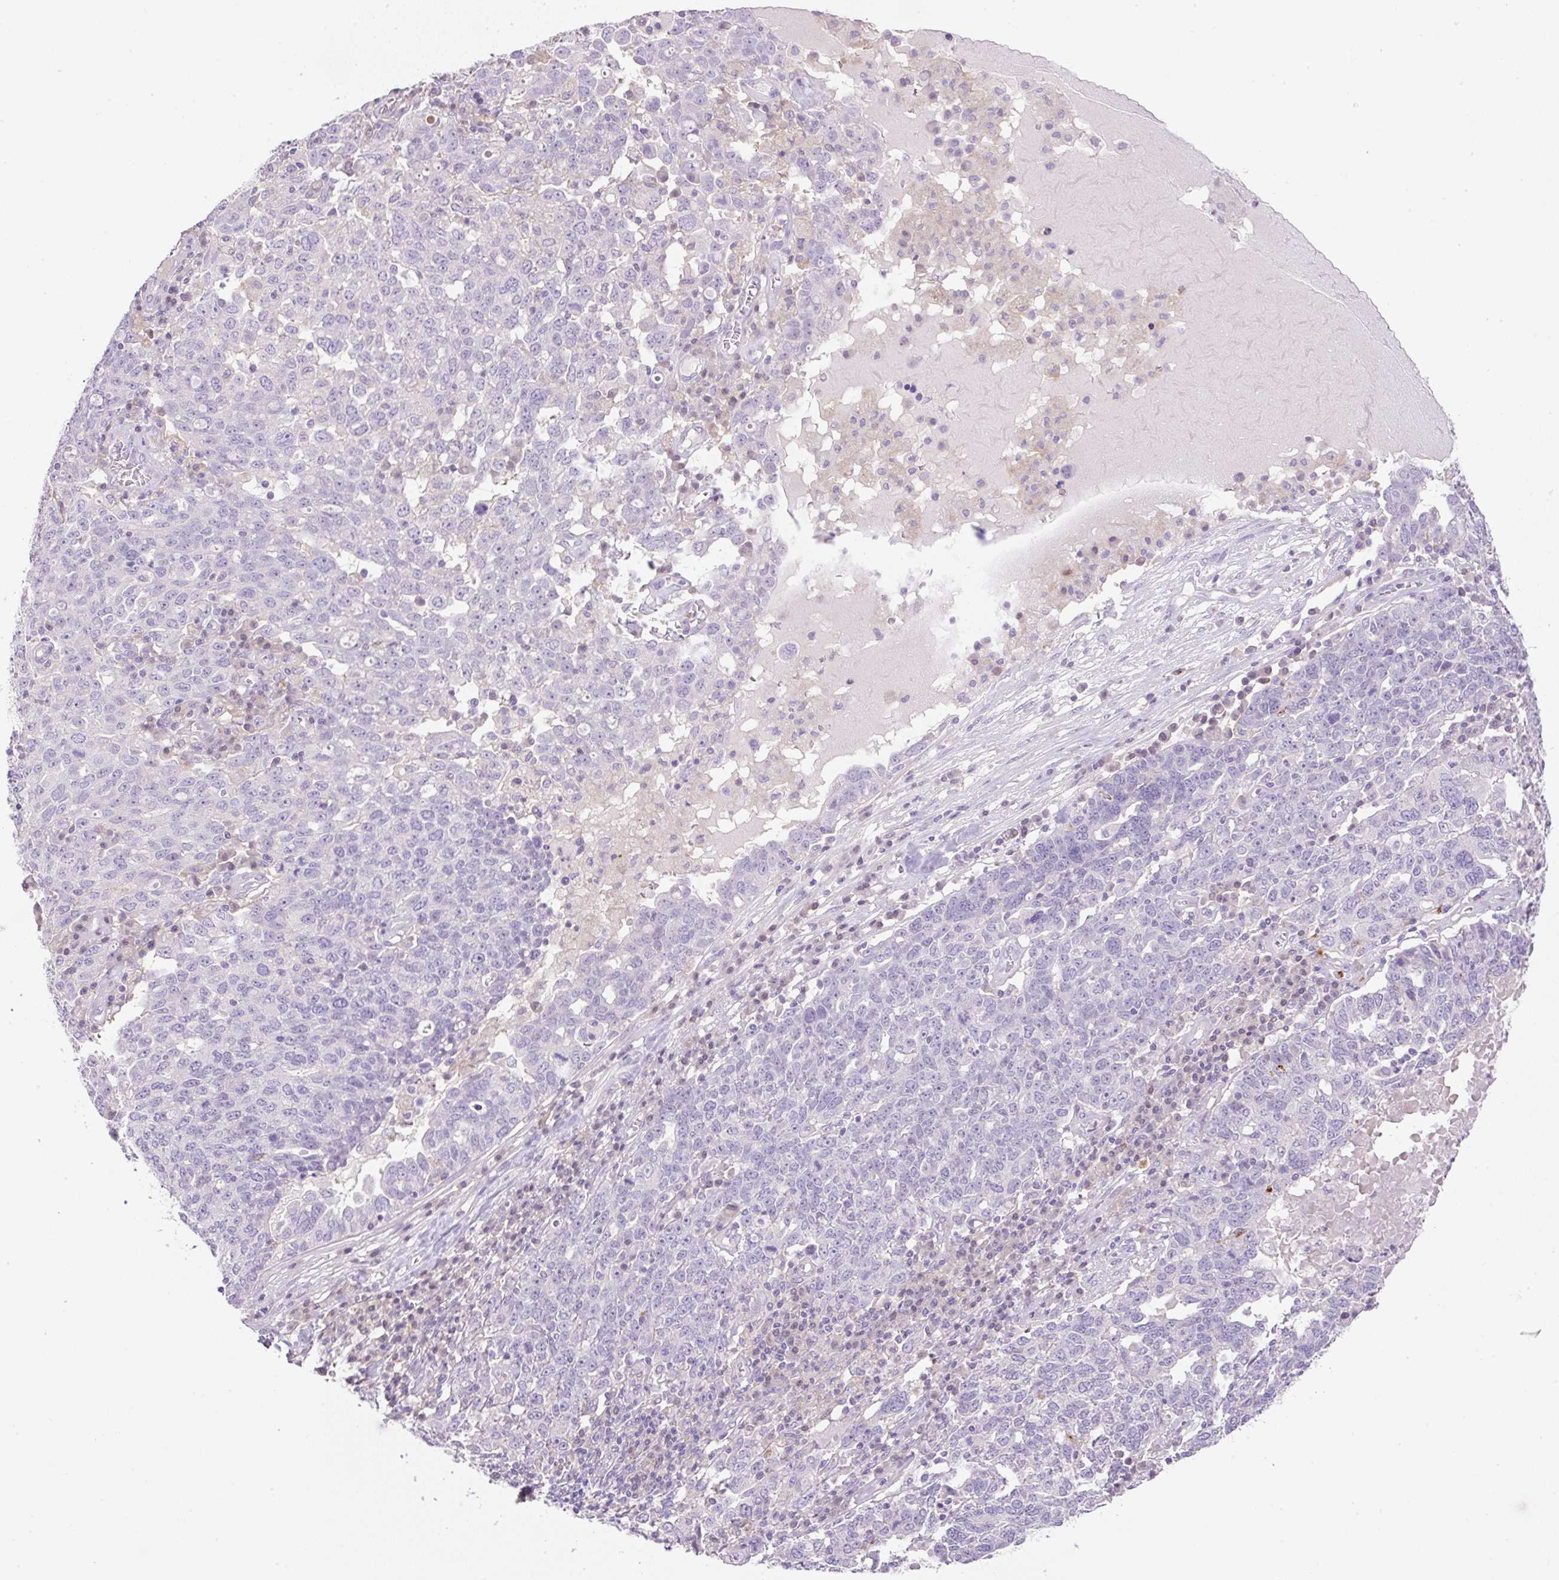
{"staining": {"intensity": "negative", "quantity": "none", "location": "none"}, "tissue": "ovarian cancer", "cell_type": "Tumor cells", "image_type": "cancer", "snomed": [{"axis": "morphology", "description": "Carcinoma, endometroid"}, {"axis": "topography", "description": "Ovary"}], "caption": "Immunohistochemistry image of human endometroid carcinoma (ovarian) stained for a protein (brown), which shows no staining in tumor cells.", "gene": "TDRD15", "patient": {"sex": "female", "age": 62}}